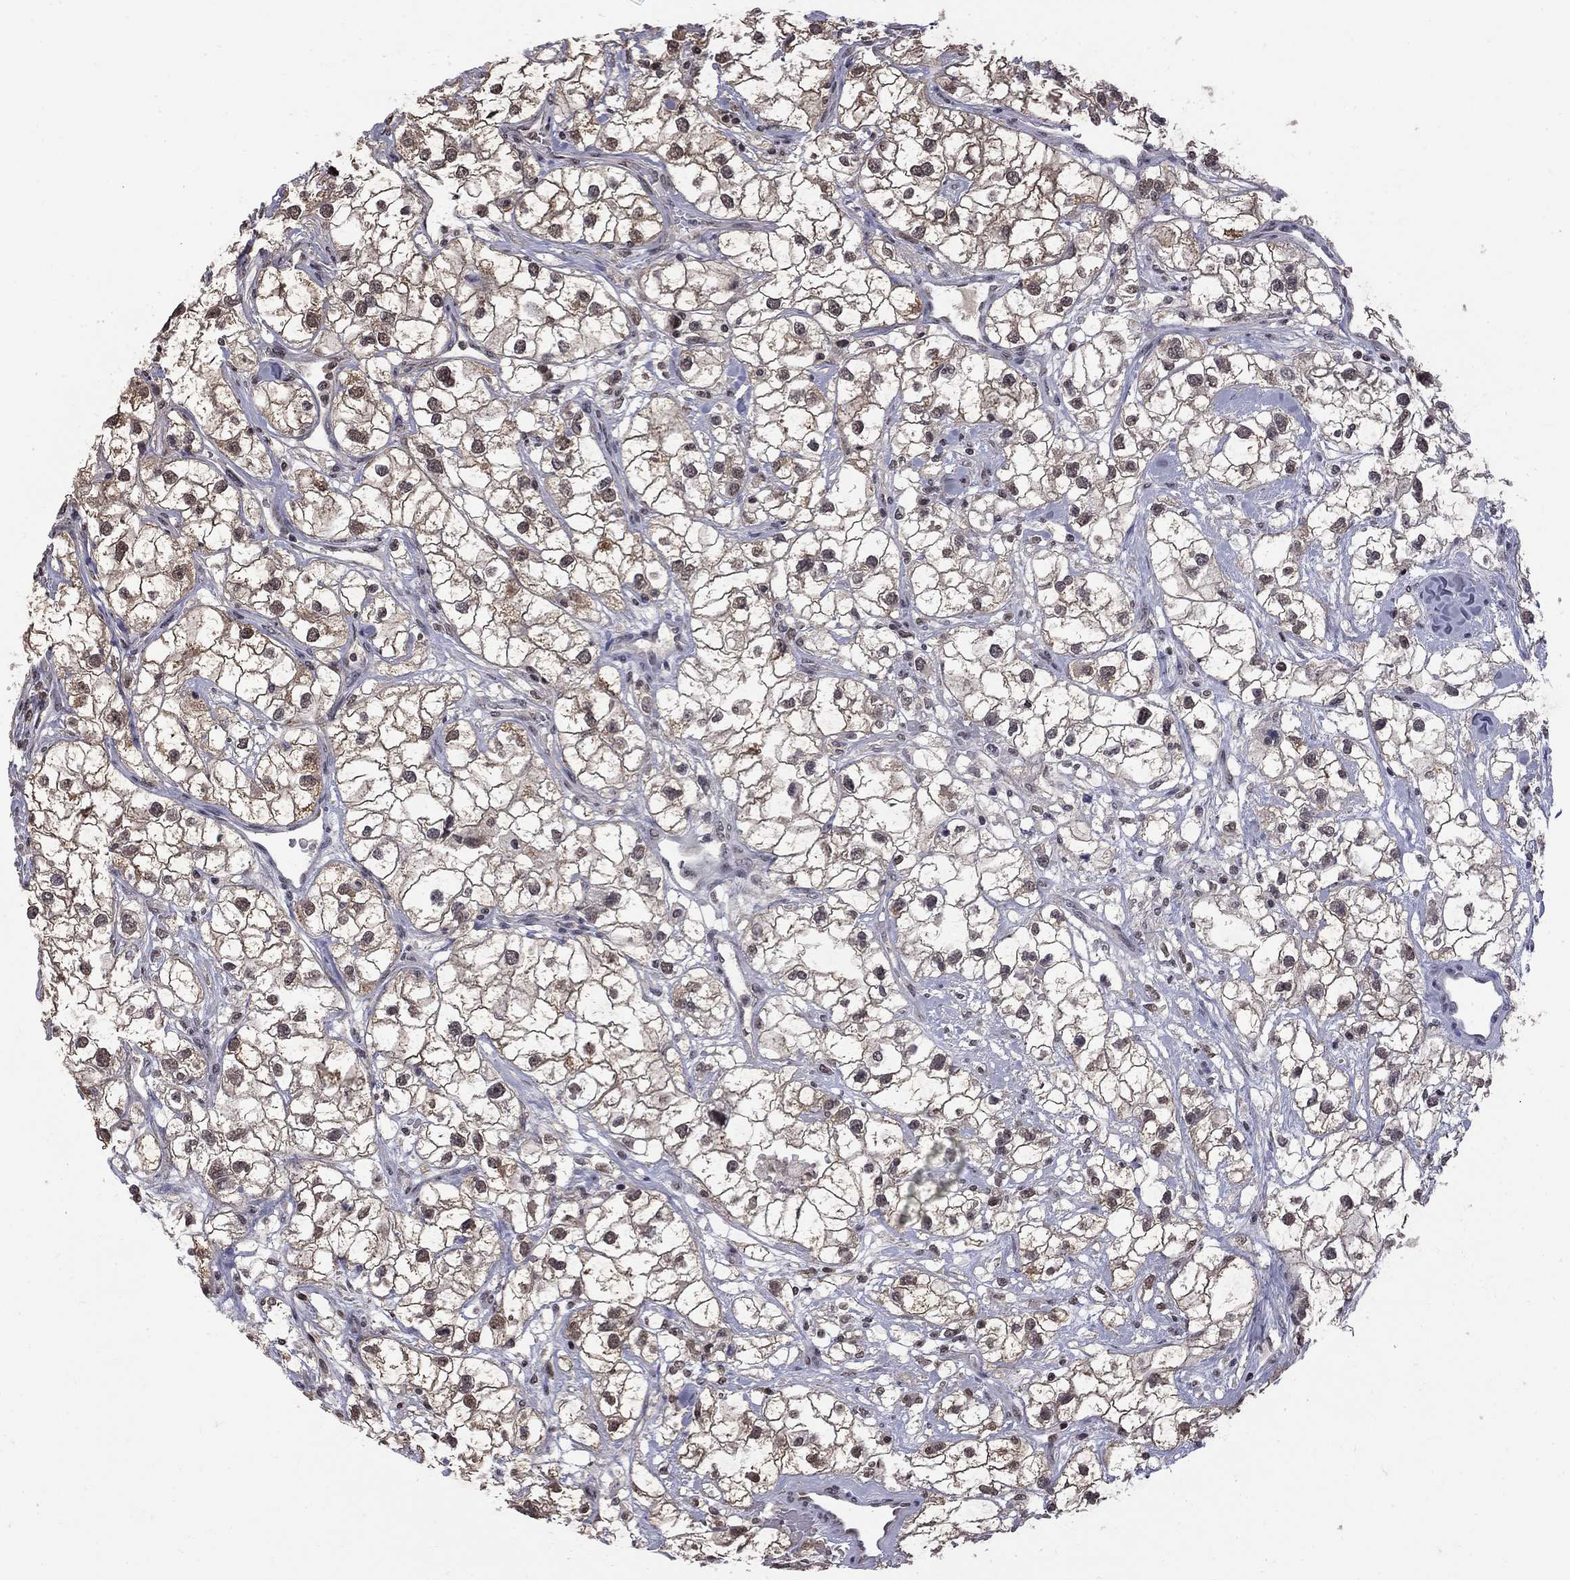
{"staining": {"intensity": "moderate", "quantity": "<25%", "location": "cytoplasmic/membranous"}, "tissue": "renal cancer", "cell_type": "Tumor cells", "image_type": "cancer", "snomed": [{"axis": "morphology", "description": "Adenocarcinoma, NOS"}, {"axis": "topography", "description": "Kidney"}], "caption": "Immunohistochemical staining of renal cancer (adenocarcinoma) demonstrates low levels of moderate cytoplasmic/membranous staining in approximately <25% of tumor cells.", "gene": "RFWD3", "patient": {"sex": "male", "age": 59}}